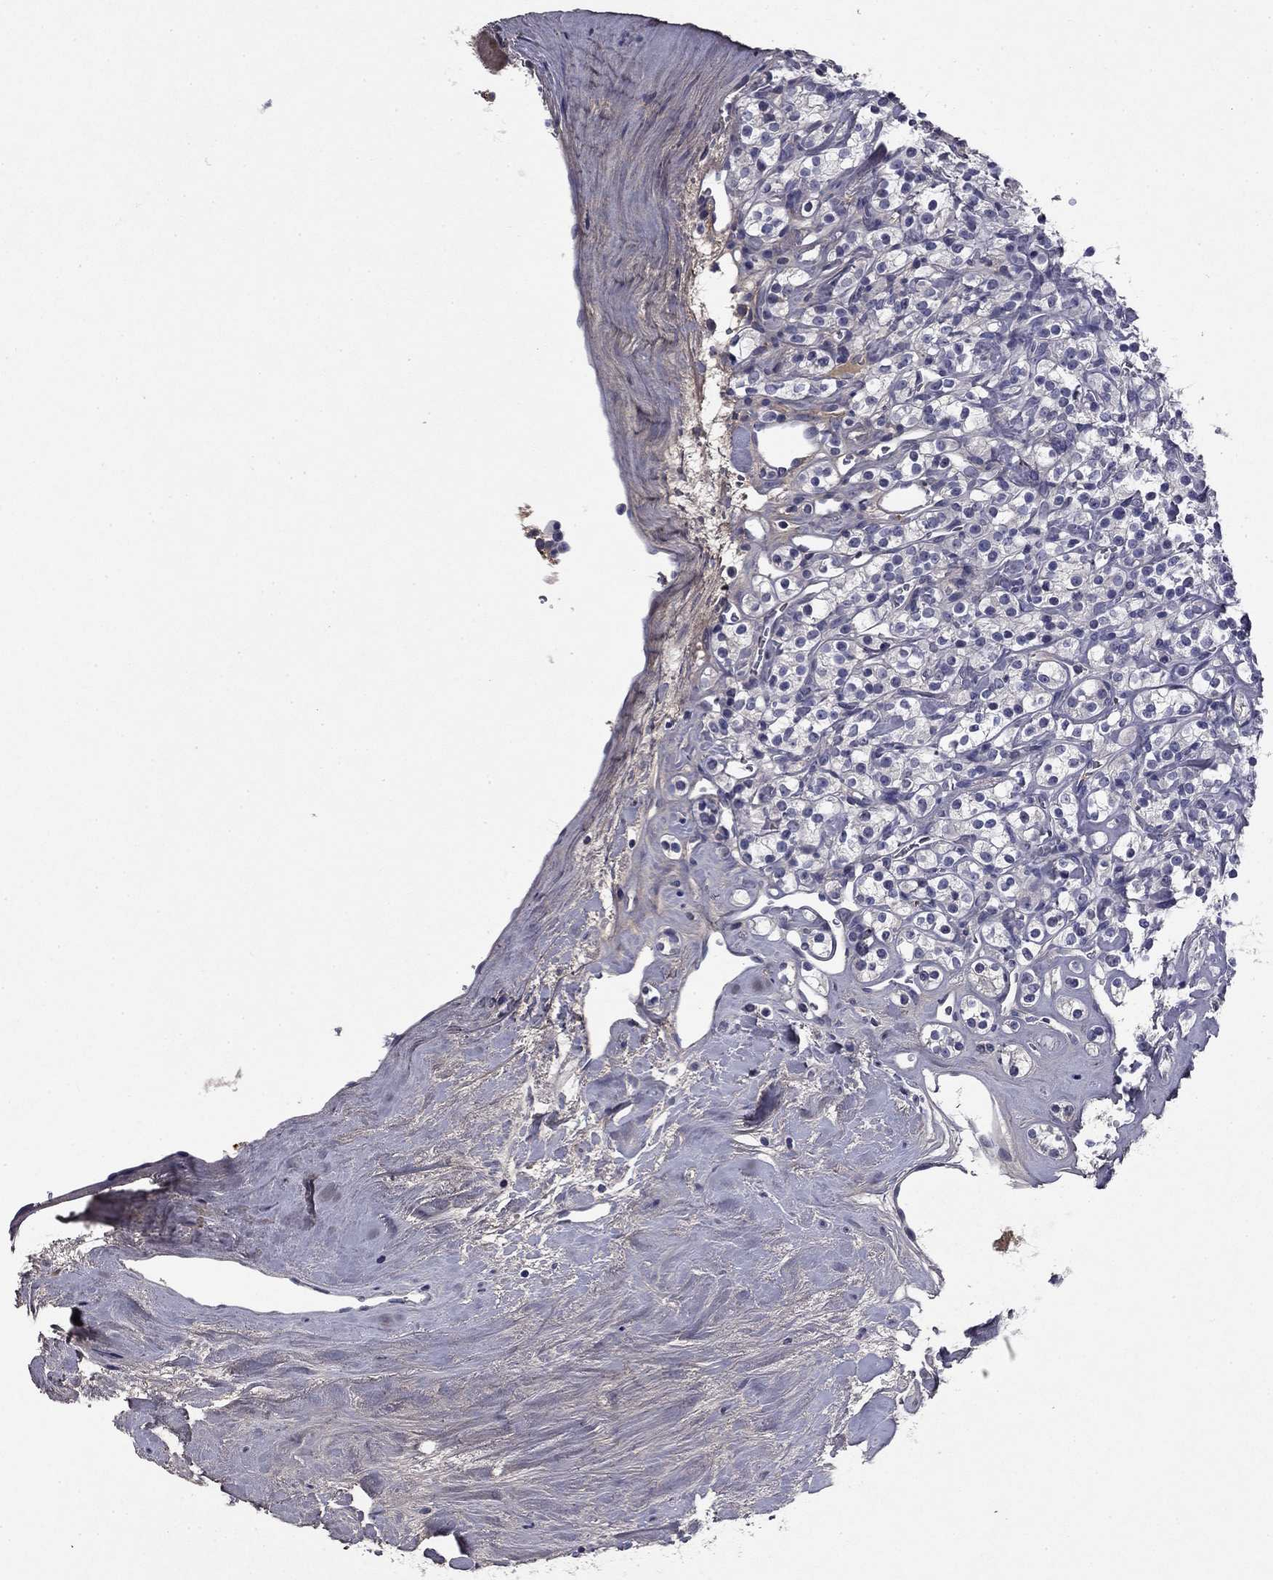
{"staining": {"intensity": "negative", "quantity": "none", "location": "none"}, "tissue": "renal cancer", "cell_type": "Tumor cells", "image_type": "cancer", "snomed": [{"axis": "morphology", "description": "Adenocarcinoma, NOS"}, {"axis": "topography", "description": "Kidney"}], "caption": "Immunohistochemical staining of human renal cancer reveals no significant positivity in tumor cells.", "gene": "COL2A1", "patient": {"sex": "male", "age": 77}}